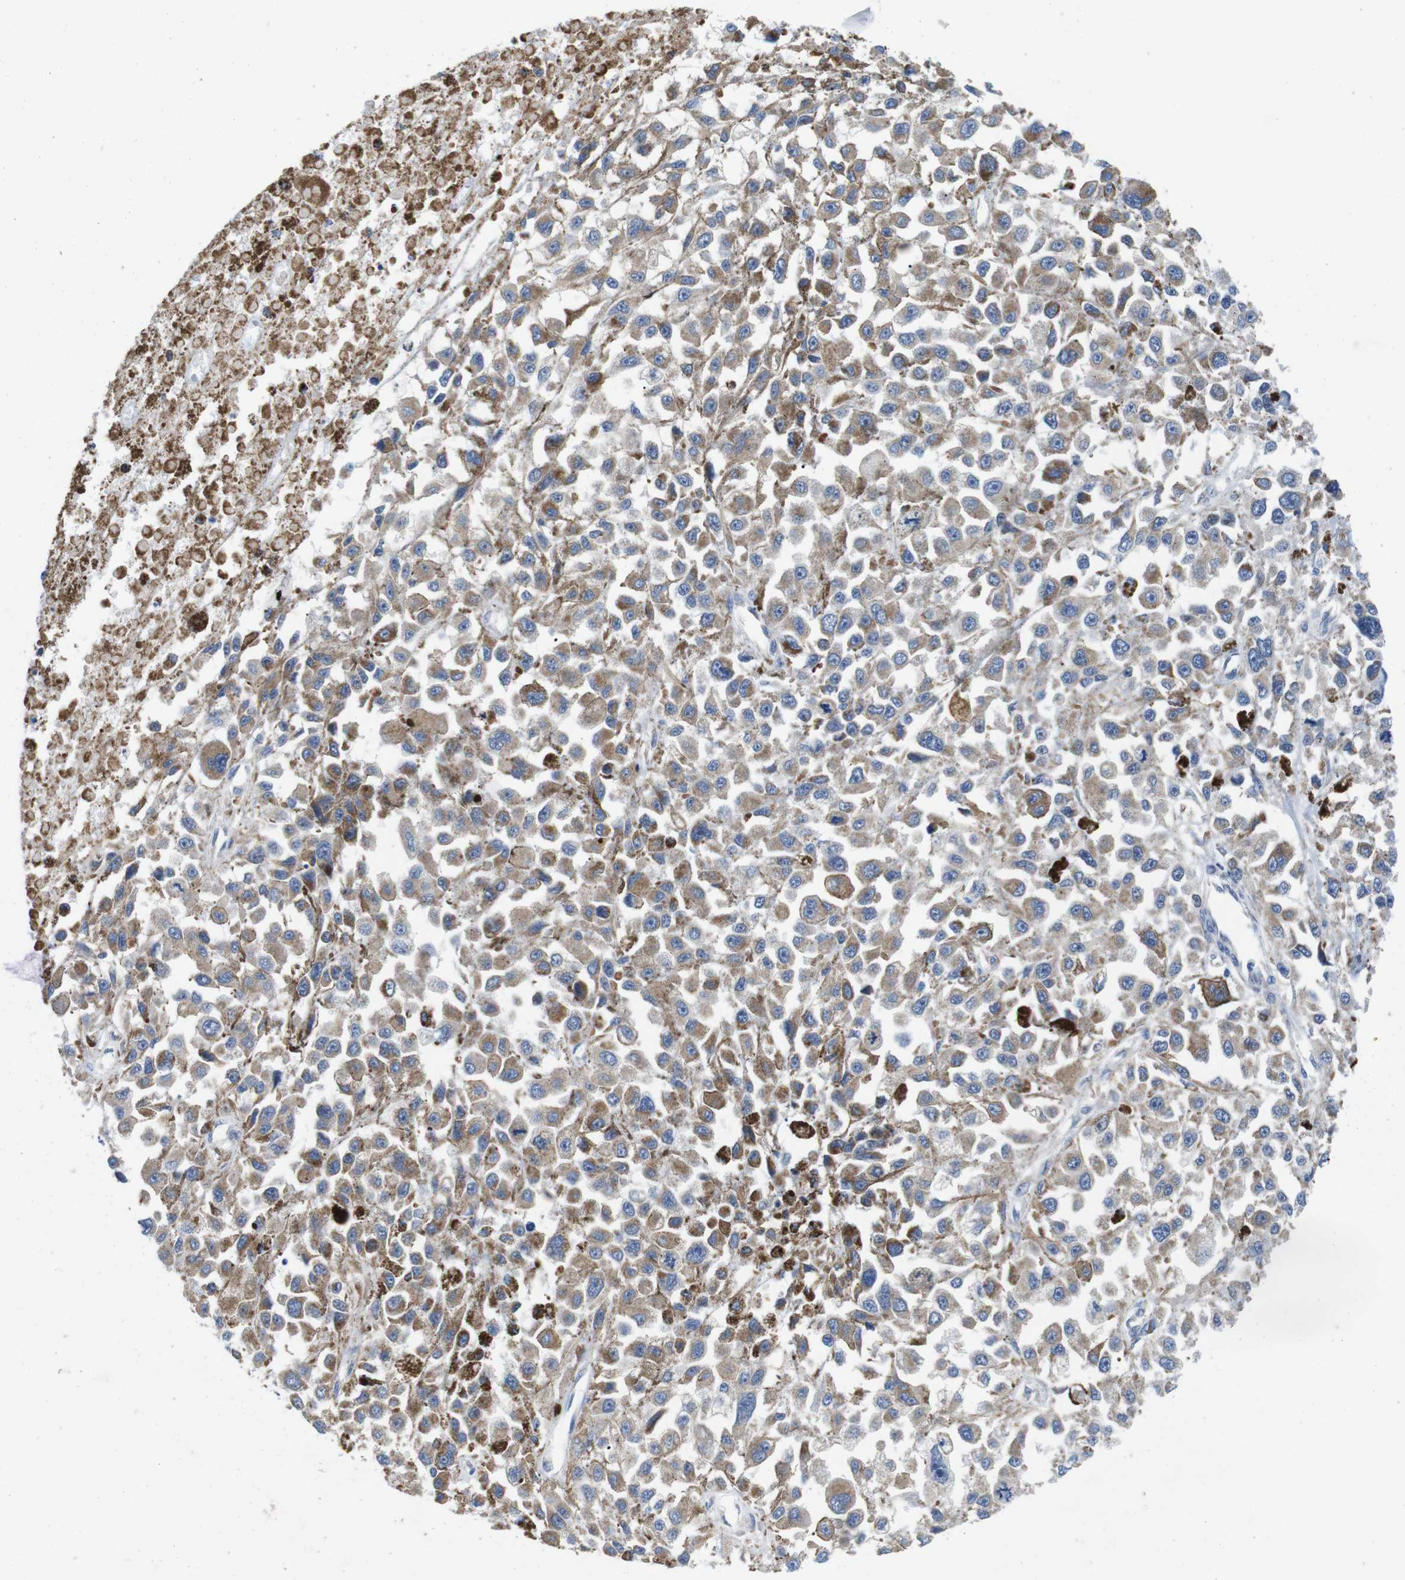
{"staining": {"intensity": "moderate", "quantity": "25%-75%", "location": "cytoplasmic/membranous"}, "tissue": "melanoma", "cell_type": "Tumor cells", "image_type": "cancer", "snomed": [{"axis": "morphology", "description": "Malignant melanoma, Metastatic site"}, {"axis": "topography", "description": "Lymph node"}], "caption": "Melanoma stained for a protein exhibits moderate cytoplasmic/membranous positivity in tumor cells.", "gene": "F2RL1", "patient": {"sex": "male", "age": 59}}